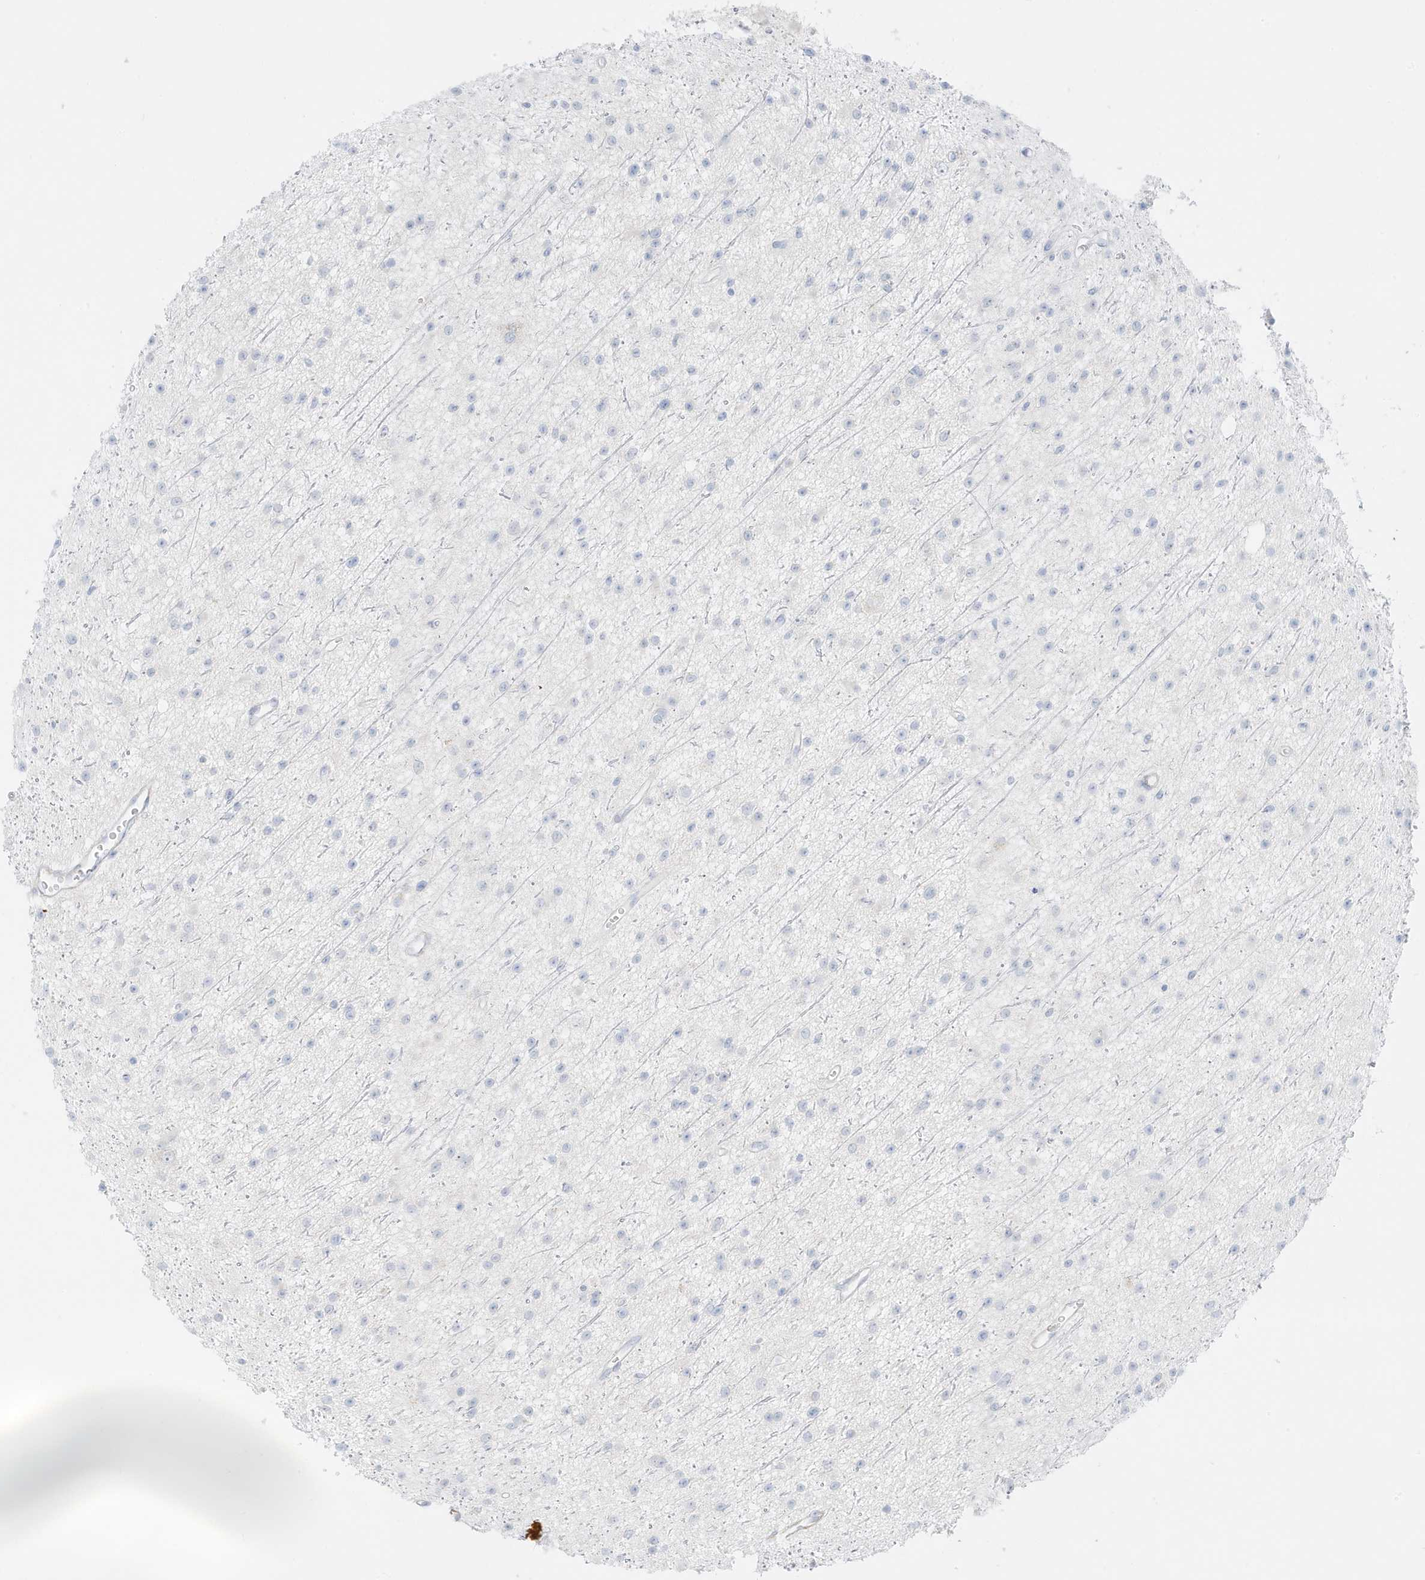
{"staining": {"intensity": "negative", "quantity": "none", "location": "none"}, "tissue": "glioma", "cell_type": "Tumor cells", "image_type": "cancer", "snomed": [{"axis": "morphology", "description": "Glioma, malignant, Low grade"}, {"axis": "topography", "description": "Cerebral cortex"}], "caption": "Tumor cells are negative for brown protein staining in glioma. (DAB (3,3'-diaminobenzidine) IHC with hematoxylin counter stain).", "gene": "SLC22A13", "patient": {"sex": "female", "age": 39}}